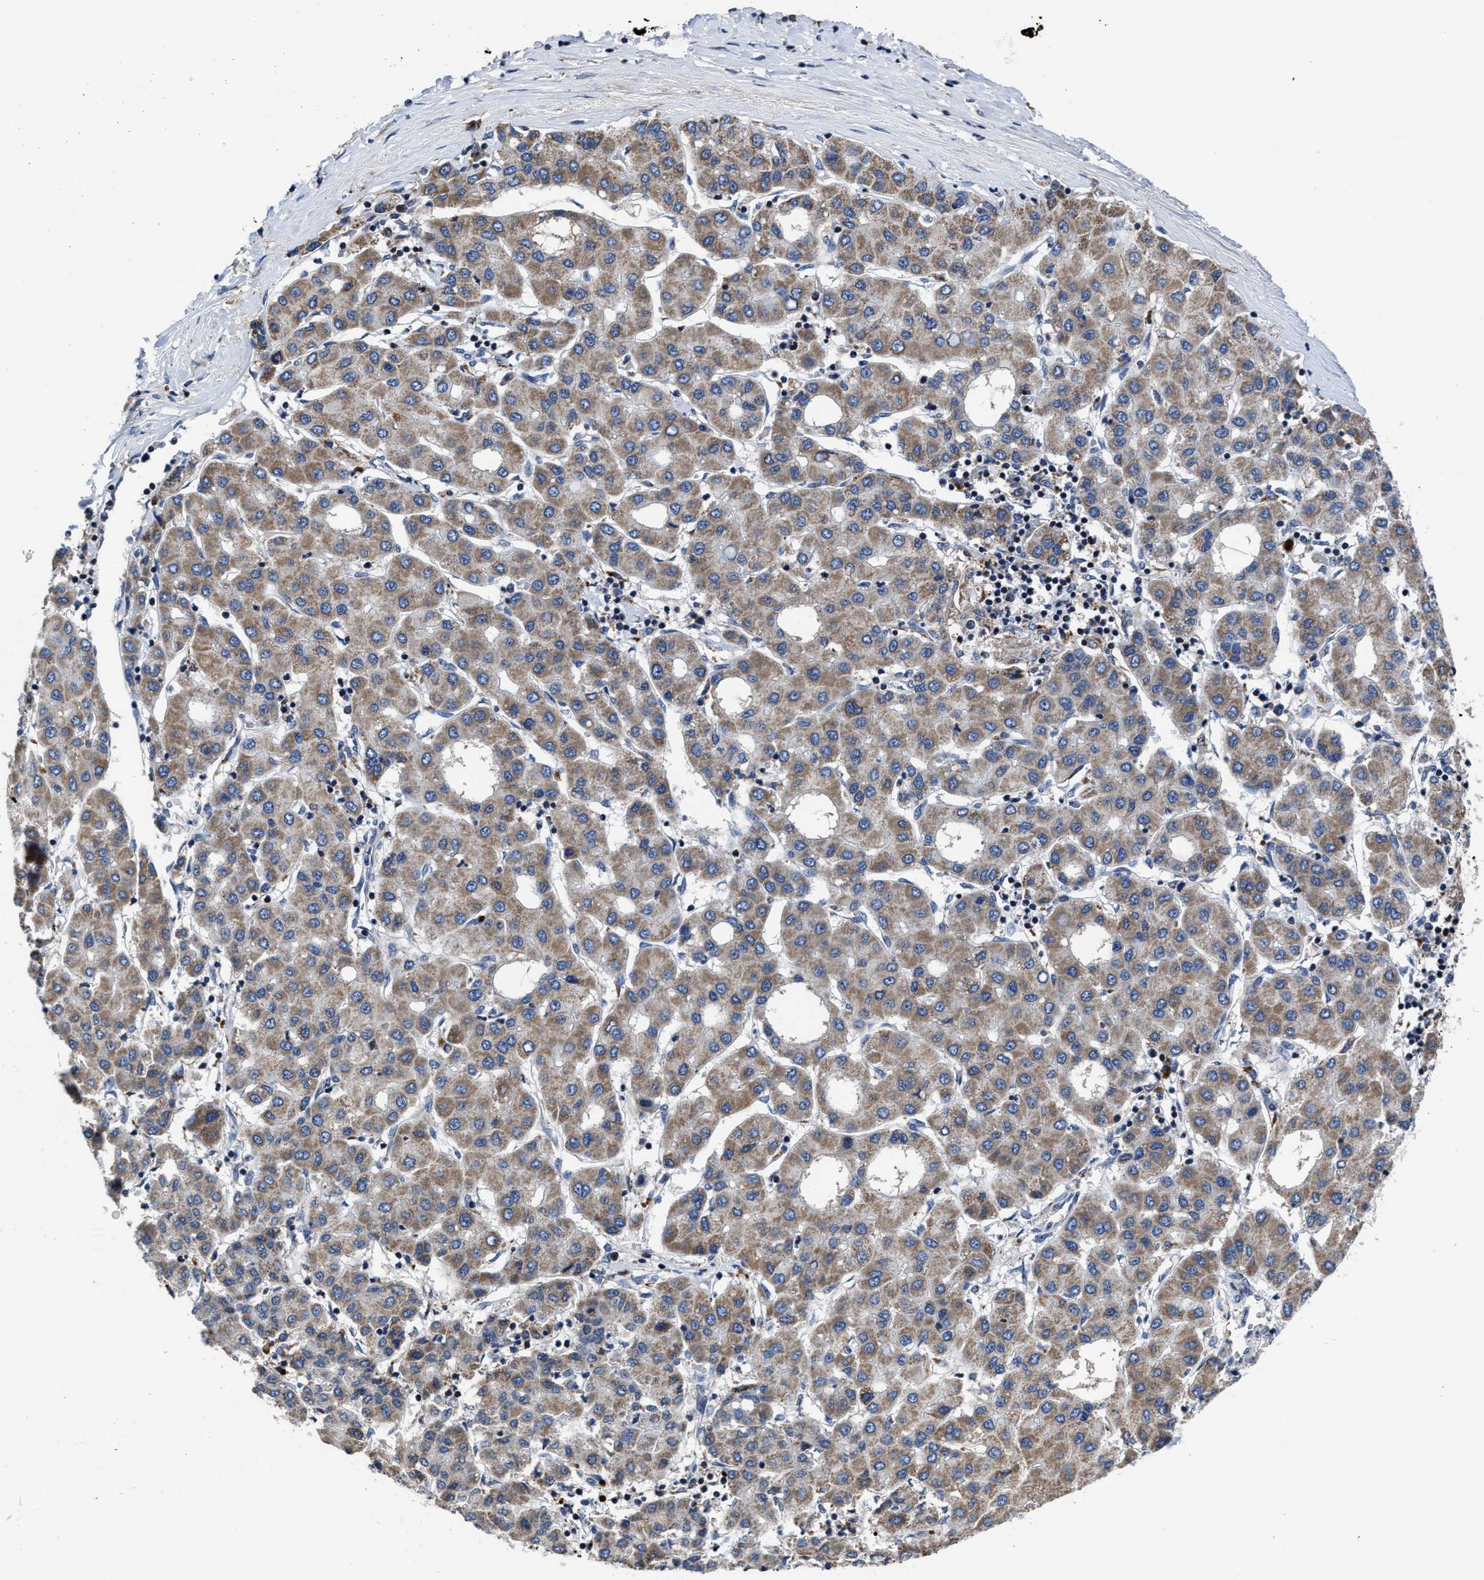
{"staining": {"intensity": "moderate", "quantity": ">75%", "location": "cytoplasmic/membranous"}, "tissue": "liver cancer", "cell_type": "Tumor cells", "image_type": "cancer", "snomed": [{"axis": "morphology", "description": "Carcinoma, Hepatocellular, NOS"}, {"axis": "topography", "description": "Liver"}], "caption": "Liver cancer stained with a brown dye displays moderate cytoplasmic/membranous positive staining in about >75% of tumor cells.", "gene": "CACNA1D", "patient": {"sex": "male", "age": 65}}